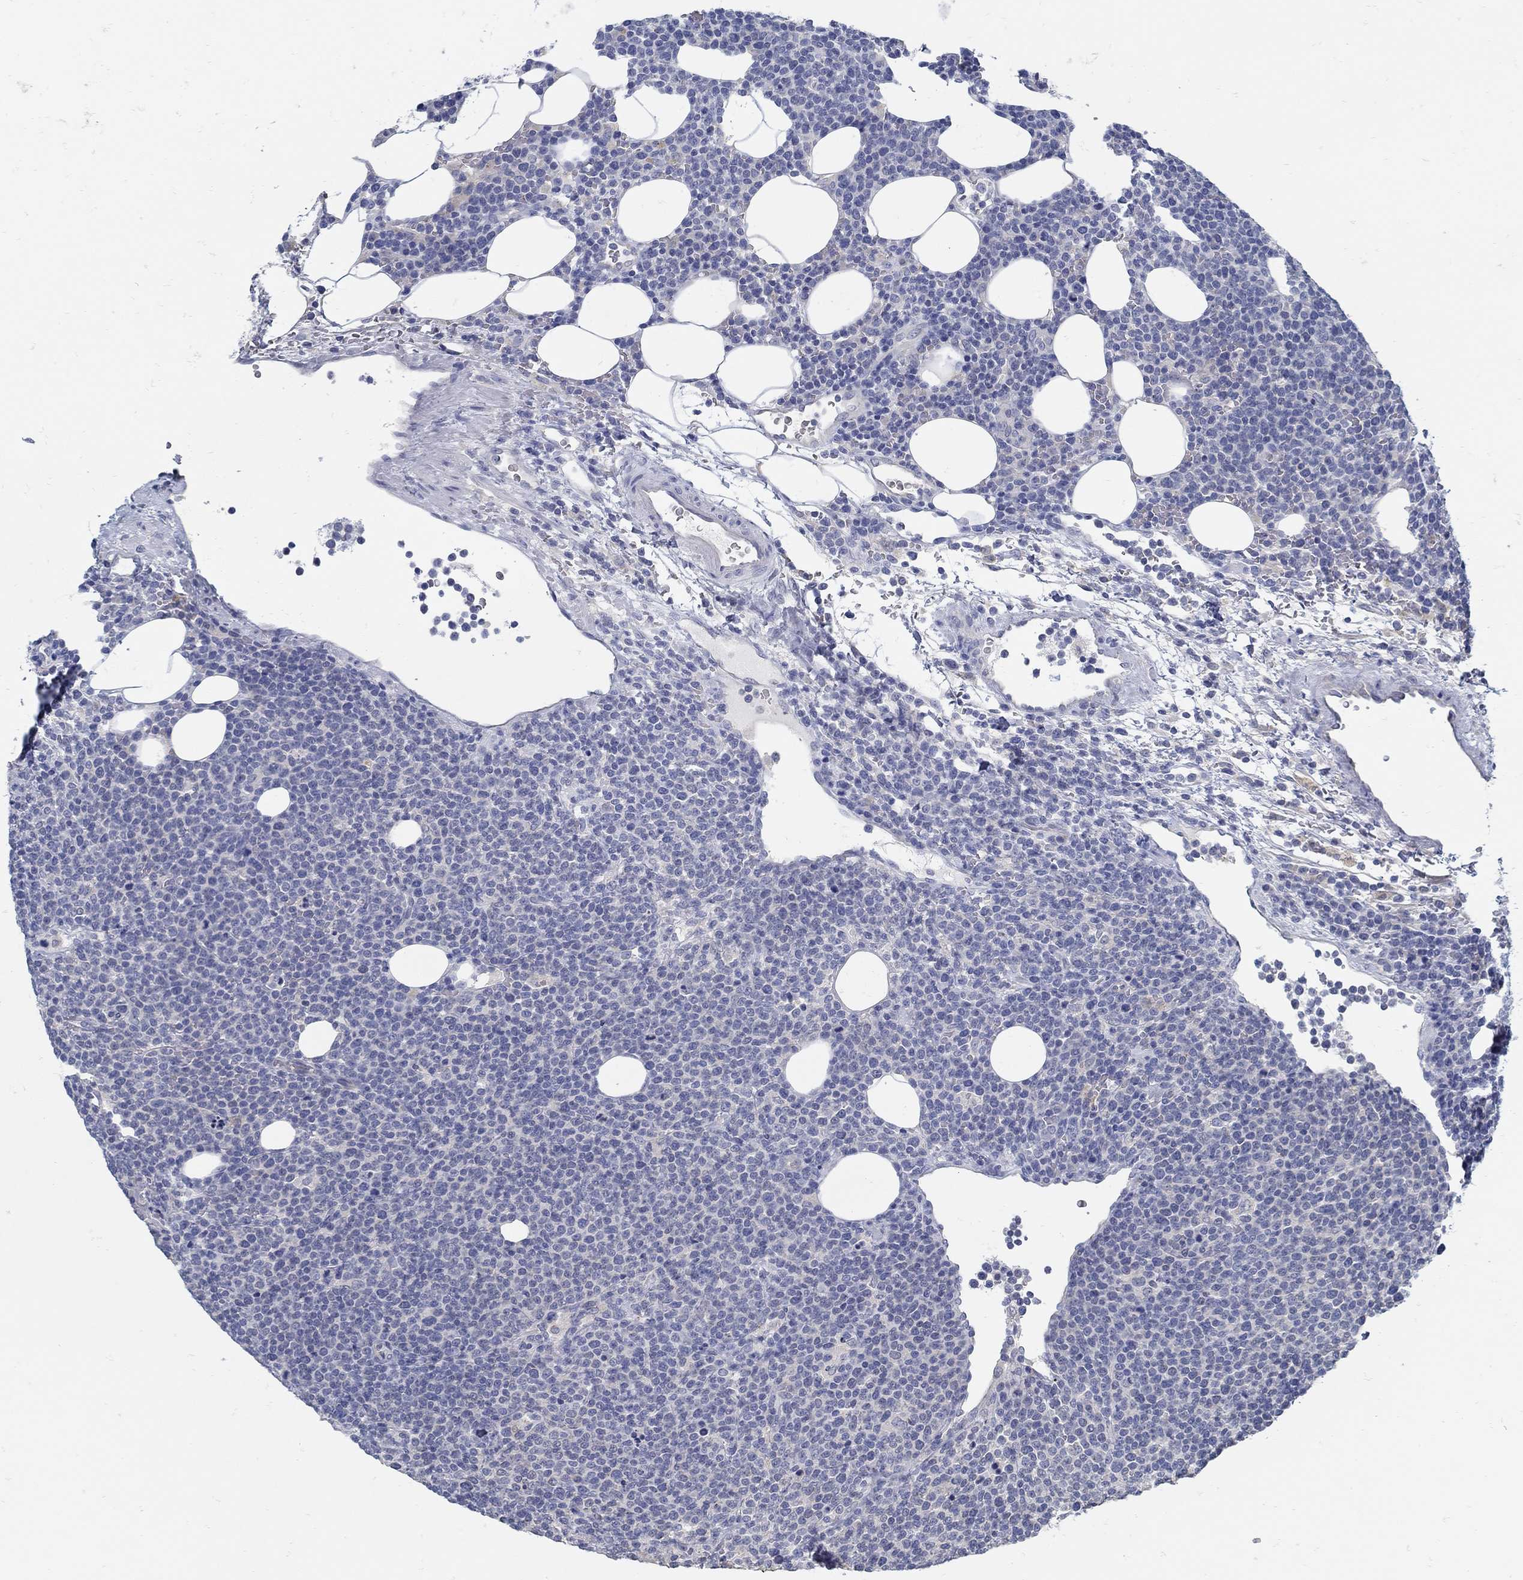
{"staining": {"intensity": "negative", "quantity": "none", "location": "none"}, "tissue": "lymphoma", "cell_type": "Tumor cells", "image_type": "cancer", "snomed": [{"axis": "morphology", "description": "Malignant lymphoma, non-Hodgkin's type, High grade"}, {"axis": "topography", "description": "Lymph node"}], "caption": "High magnification brightfield microscopy of malignant lymphoma, non-Hodgkin's type (high-grade) stained with DAB (brown) and counterstained with hematoxylin (blue): tumor cells show no significant positivity.", "gene": "ZFAND4", "patient": {"sex": "male", "age": 61}}